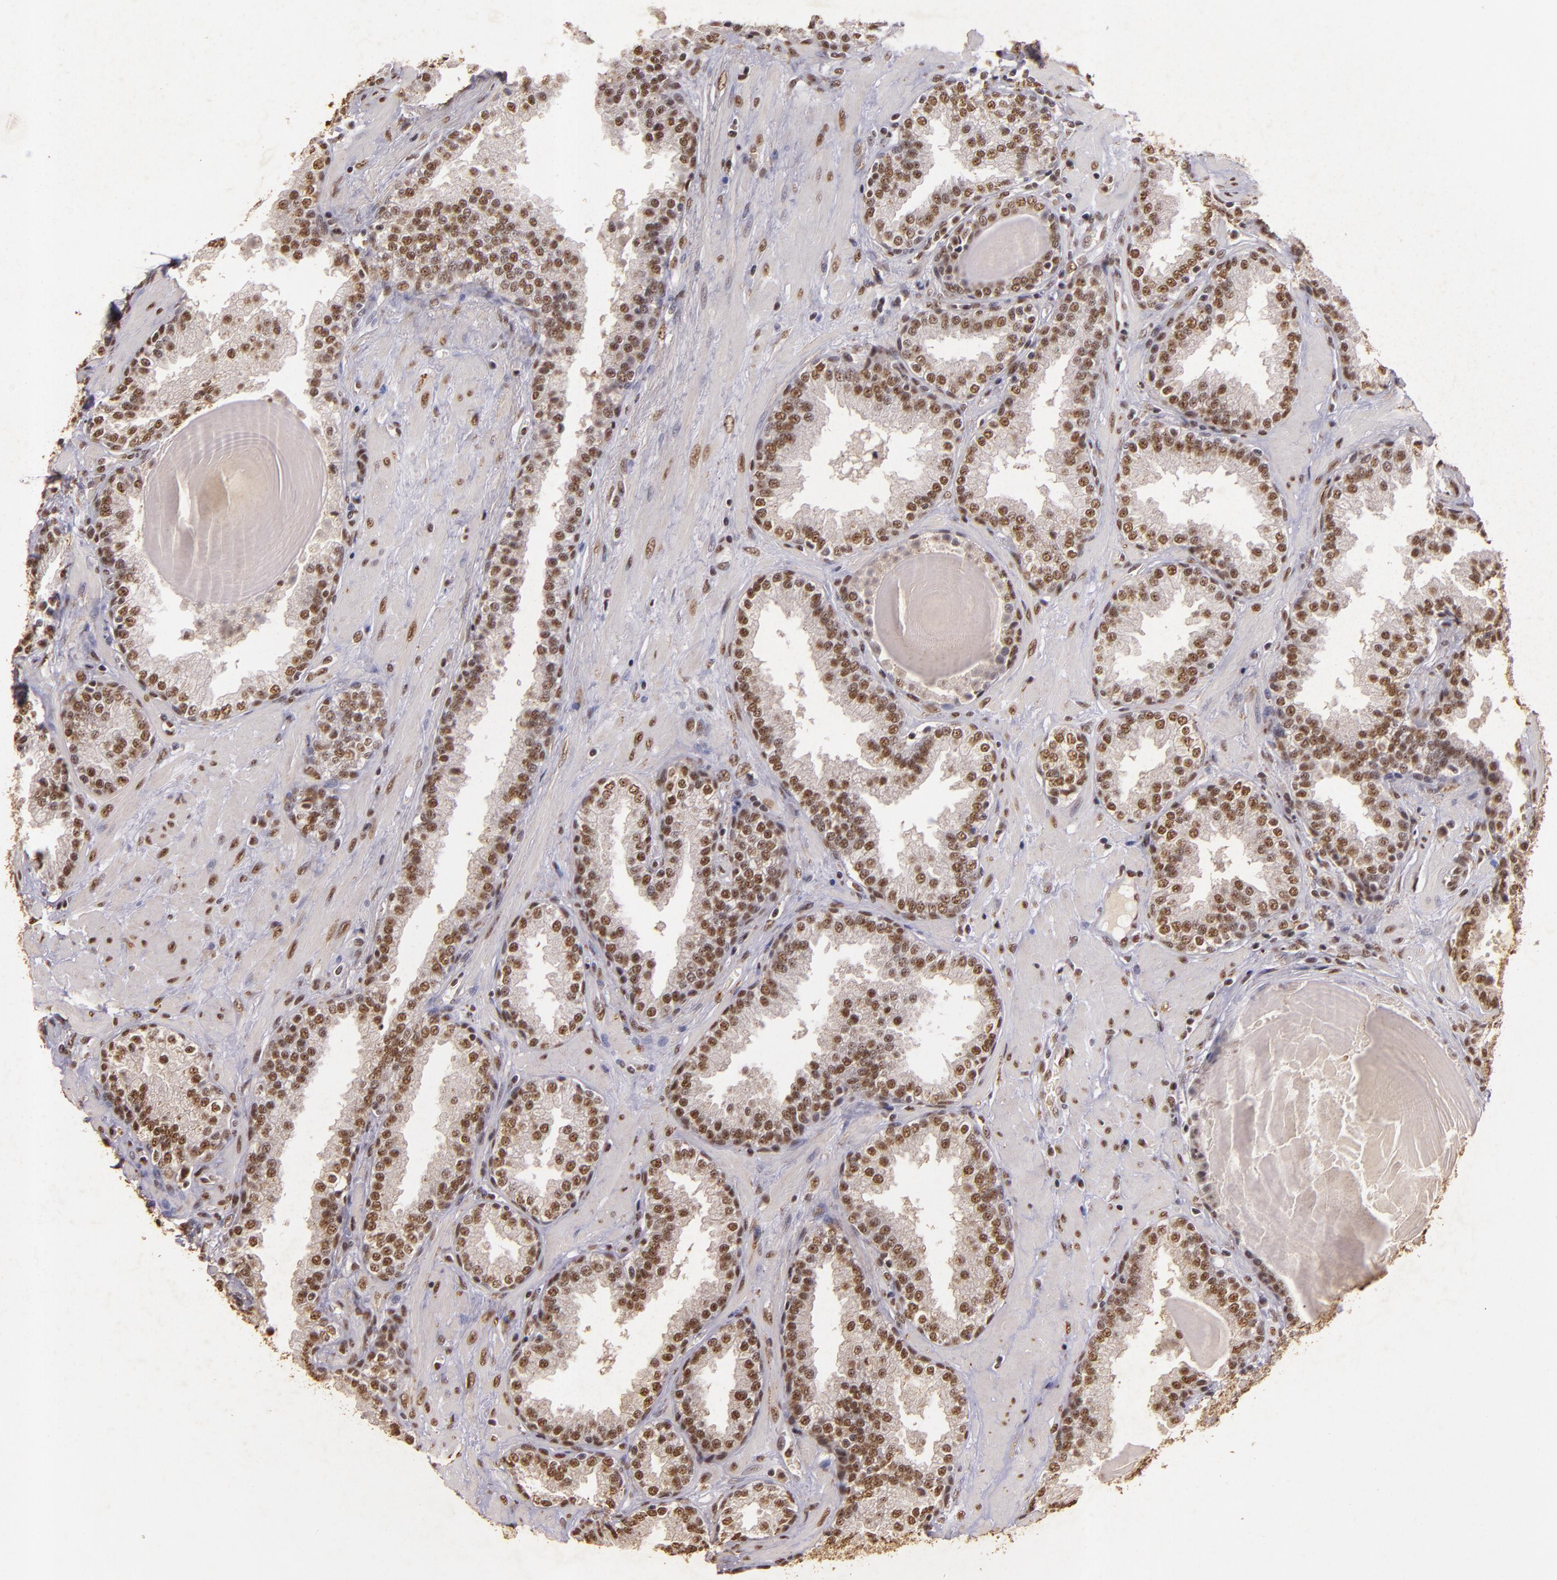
{"staining": {"intensity": "moderate", "quantity": ">75%", "location": "nuclear"}, "tissue": "prostate", "cell_type": "Glandular cells", "image_type": "normal", "snomed": [{"axis": "morphology", "description": "Normal tissue, NOS"}, {"axis": "topography", "description": "Prostate"}], "caption": "Immunohistochemistry (IHC) of unremarkable human prostate reveals medium levels of moderate nuclear expression in about >75% of glandular cells. (IHC, brightfield microscopy, high magnification).", "gene": "CBX3", "patient": {"sex": "male", "age": 51}}